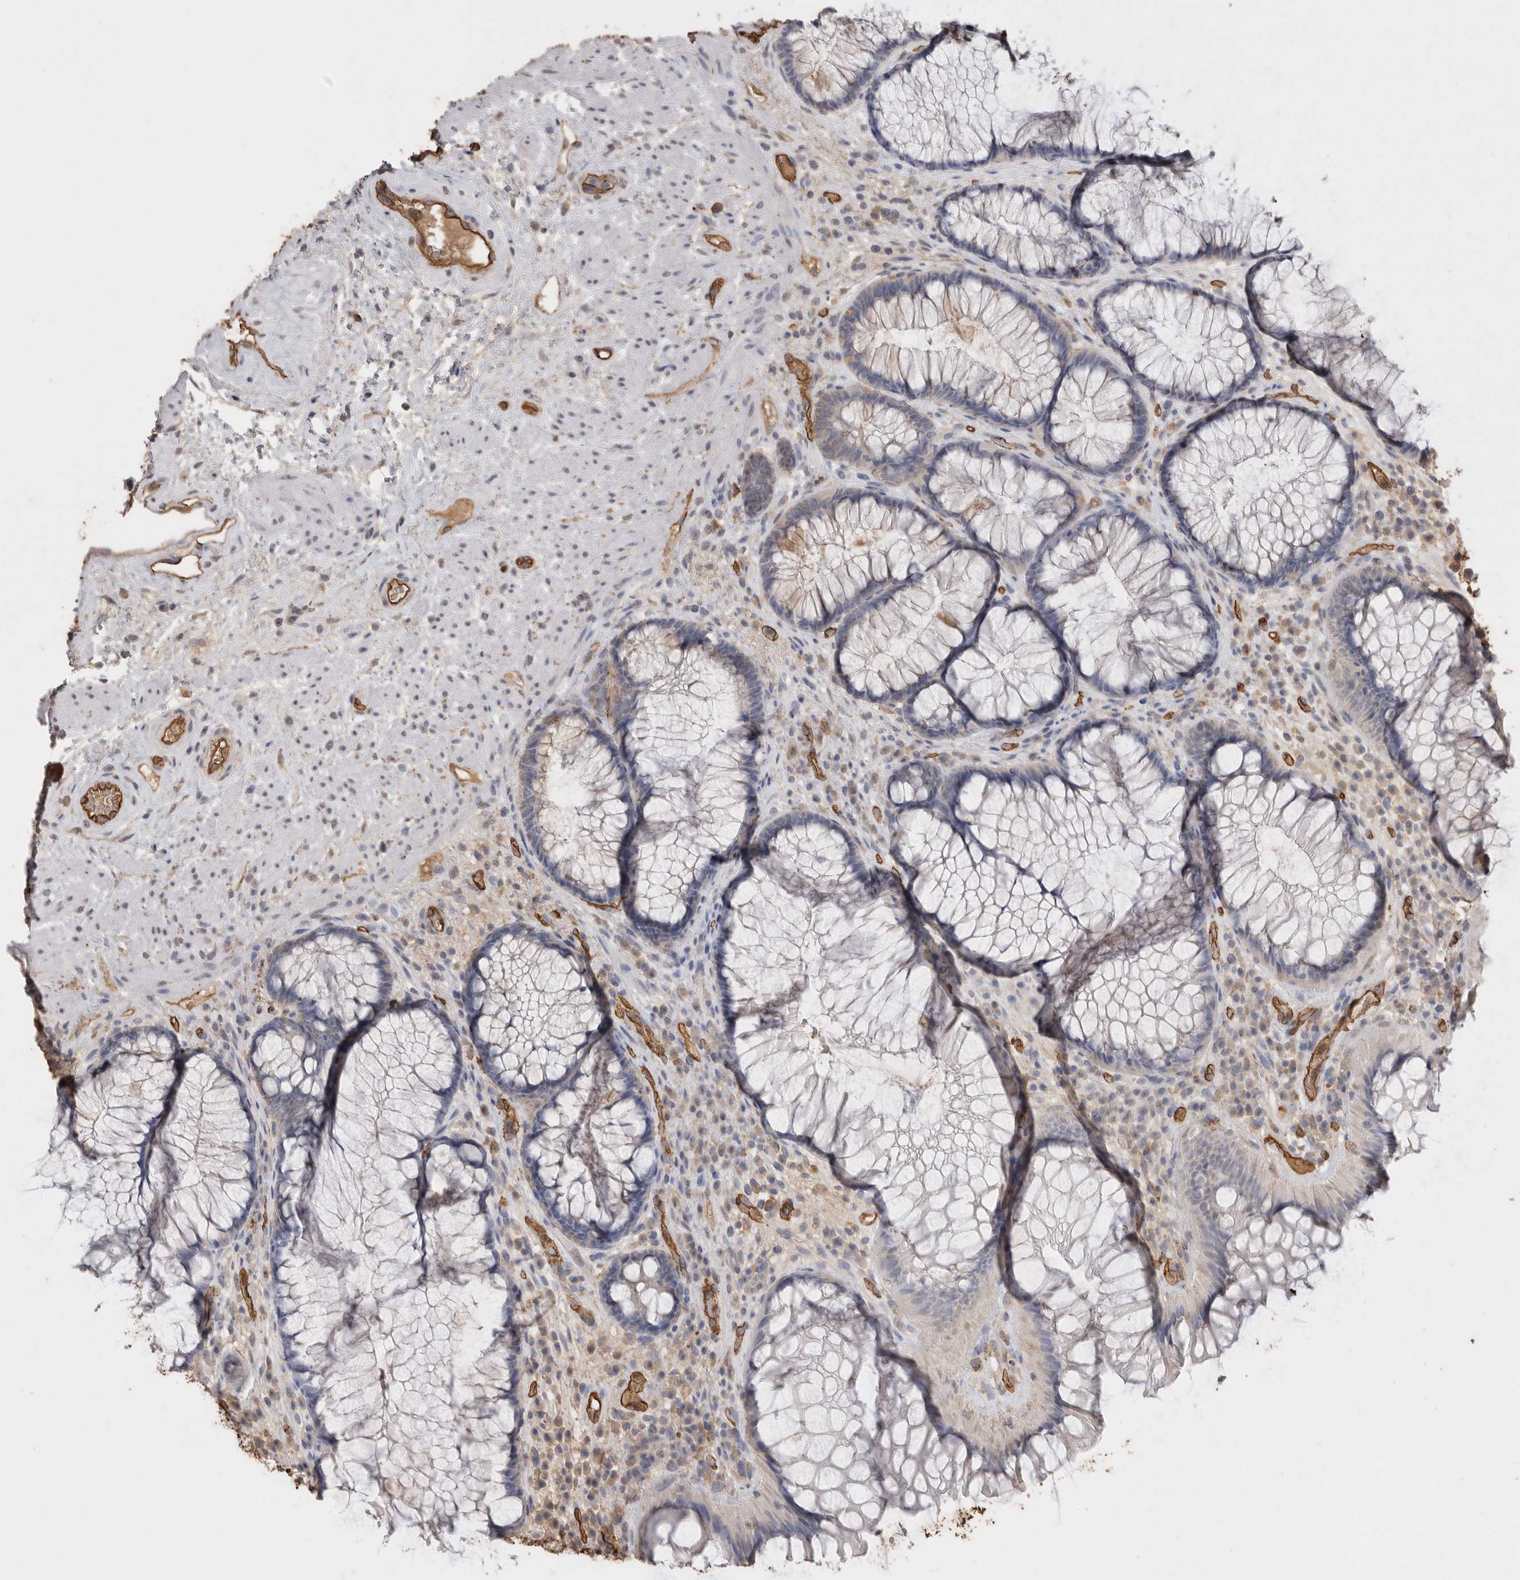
{"staining": {"intensity": "negative", "quantity": "none", "location": "none"}, "tissue": "rectum", "cell_type": "Glandular cells", "image_type": "normal", "snomed": [{"axis": "morphology", "description": "Normal tissue, NOS"}, {"axis": "topography", "description": "Rectum"}], "caption": "Immunohistochemistry of normal human rectum reveals no positivity in glandular cells. The staining is performed using DAB brown chromogen with nuclei counter-stained in using hematoxylin.", "gene": "IL27", "patient": {"sex": "male", "age": 51}}